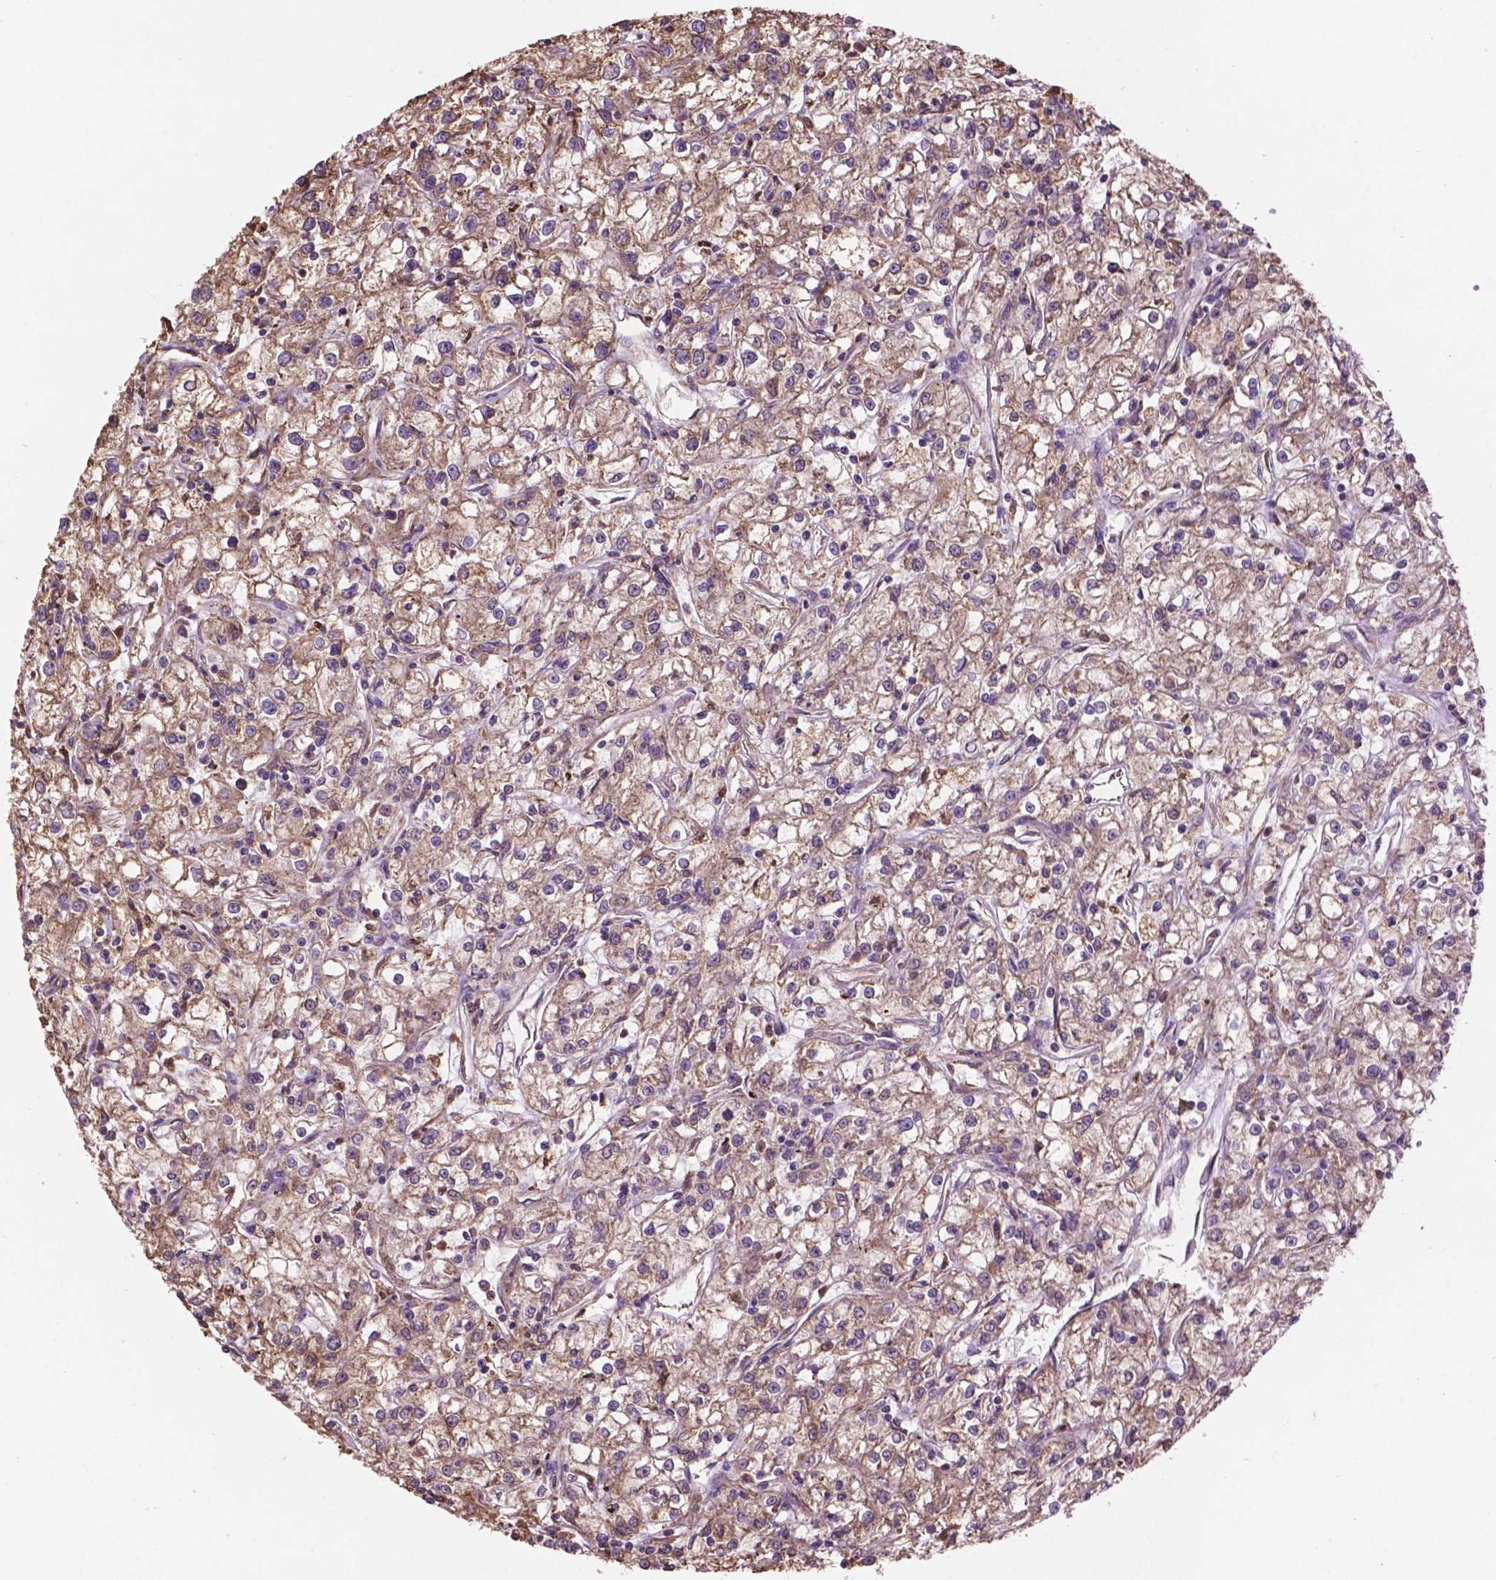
{"staining": {"intensity": "moderate", "quantity": ">75%", "location": "cytoplasmic/membranous"}, "tissue": "renal cancer", "cell_type": "Tumor cells", "image_type": "cancer", "snomed": [{"axis": "morphology", "description": "Adenocarcinoma, NOS"}, {"axis": "topography", "description": "Kidney"}], "caption": "Renal cancer was stained to show a protein in brown. There is medium levels of moderate cytoplasmic/membranous staining in about >75% of tumor cells.", "gene": "PPP2R5E", "patient": {"sex": "female", "age": 59}}